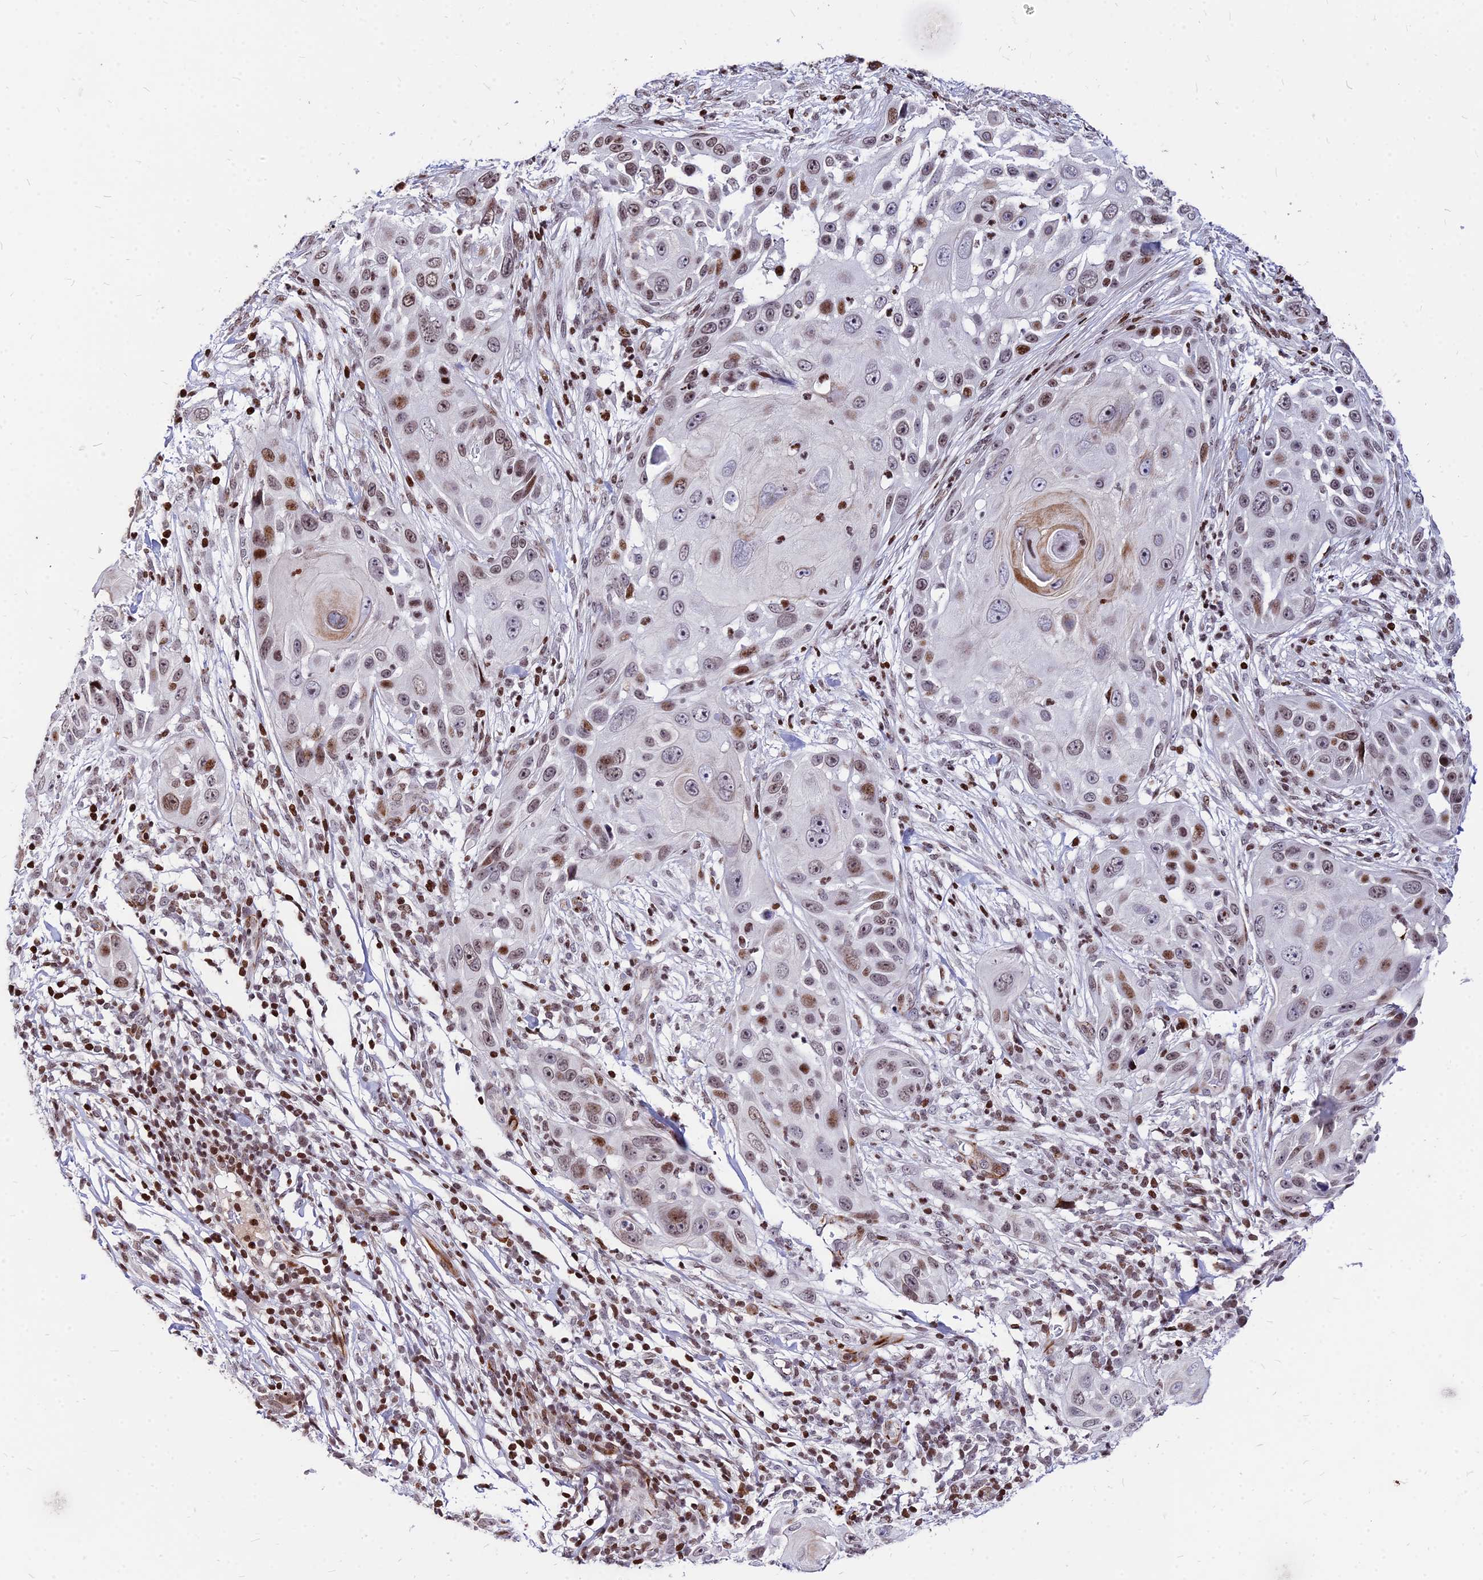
{"staining": {"intensity": "moderate", "quantity": "25%-75%", "location": "nuclear"}, "tissue": "skin cancer", "cell_type": "Tumor cells", "image_type": "cancer", "snomed": [{"axis": "morphology", "description": "Squamous cell carcinoma, NOS"}, {"axis": "topography", "description": "Skin"}], "caption": "Squamous cell carcinoma (skin) stained for a protein (brown) reveals moderate nuclear positive expression in approximately 25%-75% of tumor cells.", "gene": "NYAP2", "patient": {"sex": "female", "age": 44}}